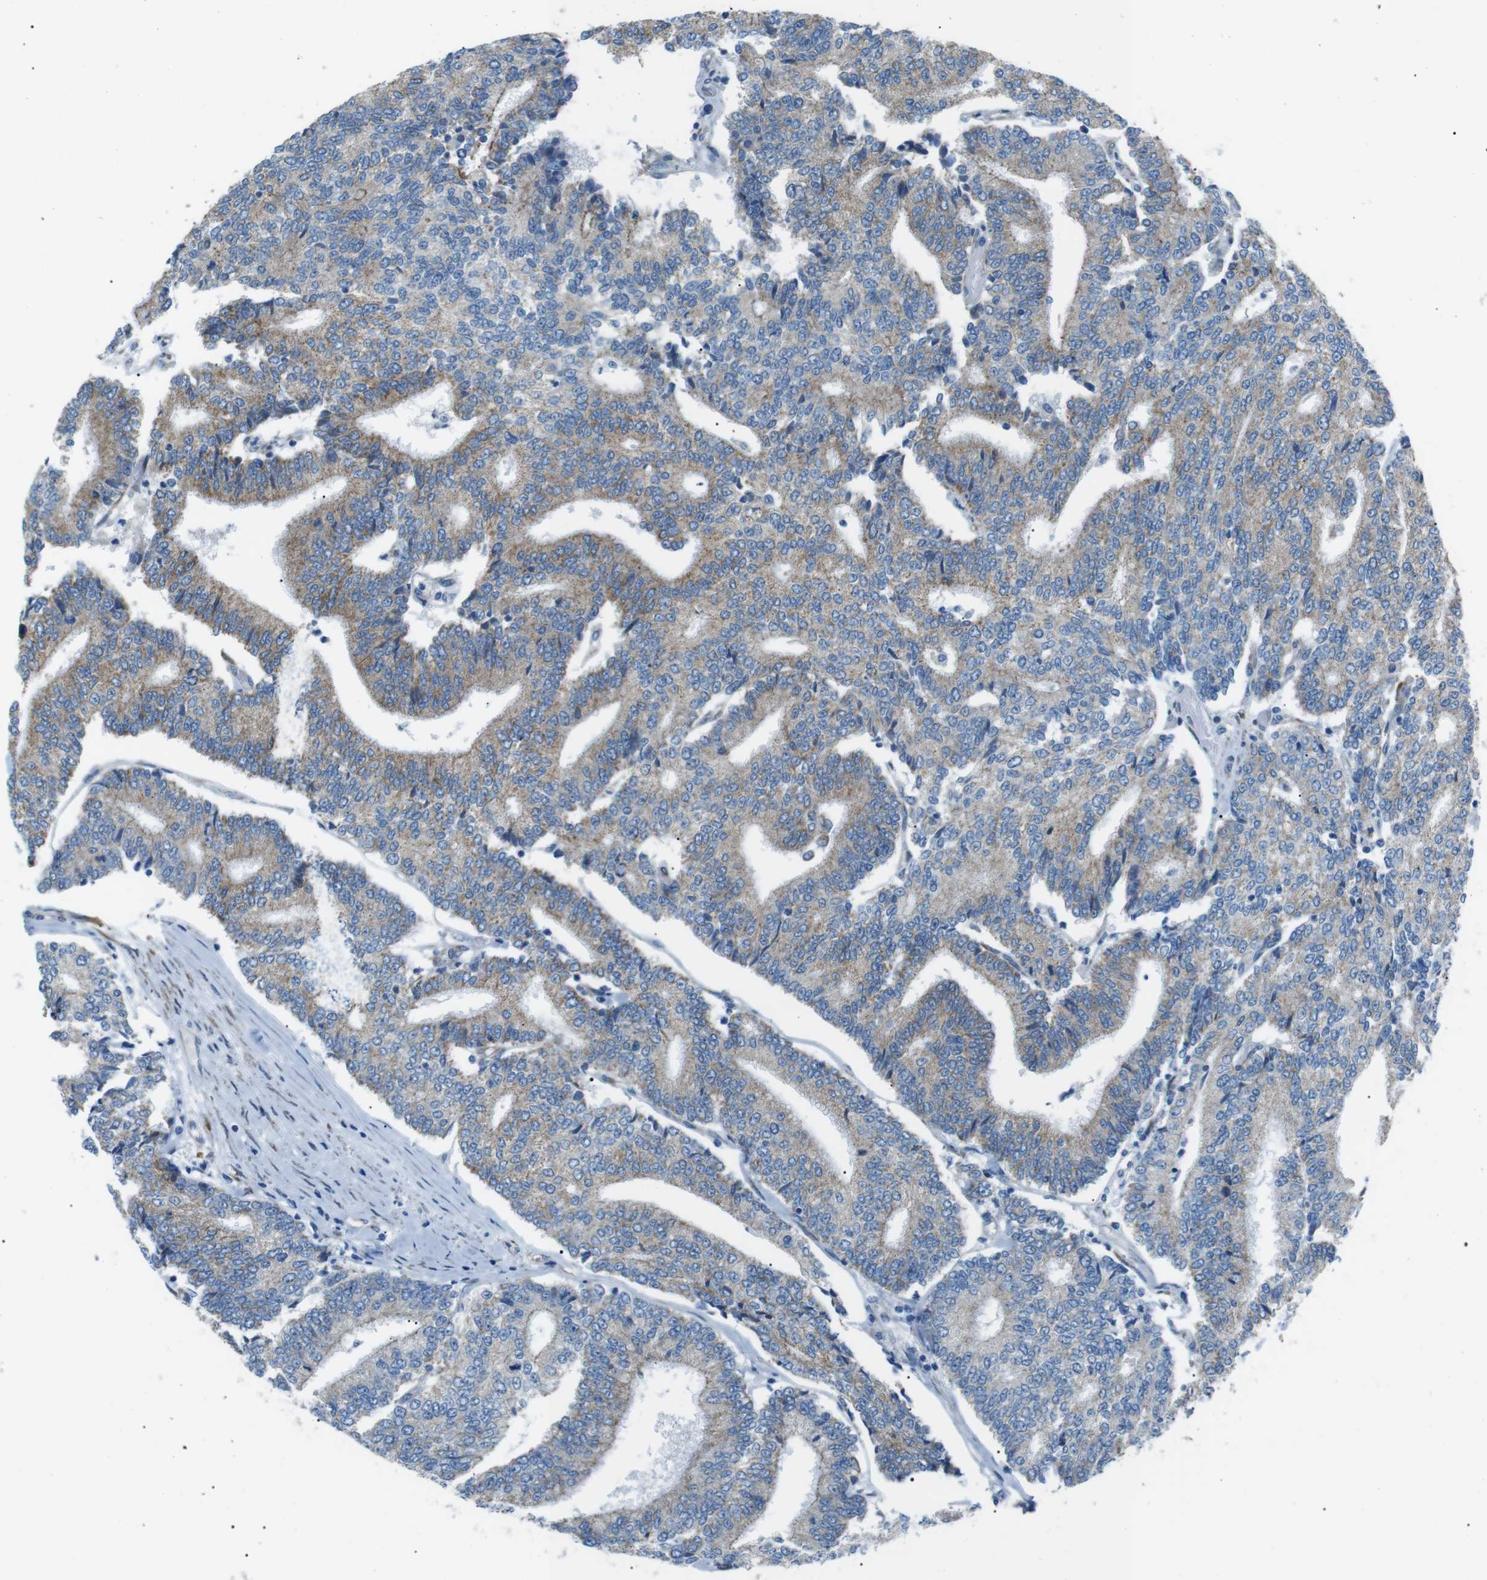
{"staining": {"intensity": "weak", "quantity": ">75%", "location": "cytoplasmic/membranous"}, "tissue": "prostate cancer", "cell_type": "Tumor cells", "image_type": "cancer", "snomed": [{"axis": "morphology", "description": "Normal tissue, NOS"}, {"axis": "morphology", "description": "Adenocarcinoma, High grade"}, {"axis": "topography", "description": "Prostate"}, {"axis": "topography", "description": "Seminal veicle"}], "caption": "This is an image of immunohistochemistry (IHC) staining of high-grade adenocarcinoma (prostate), which shows weak positivity in the cytoplasmic/membranous of tumor cells.", "gene": "MTARC2", "patient": {"sex": "male", "age": 55}}